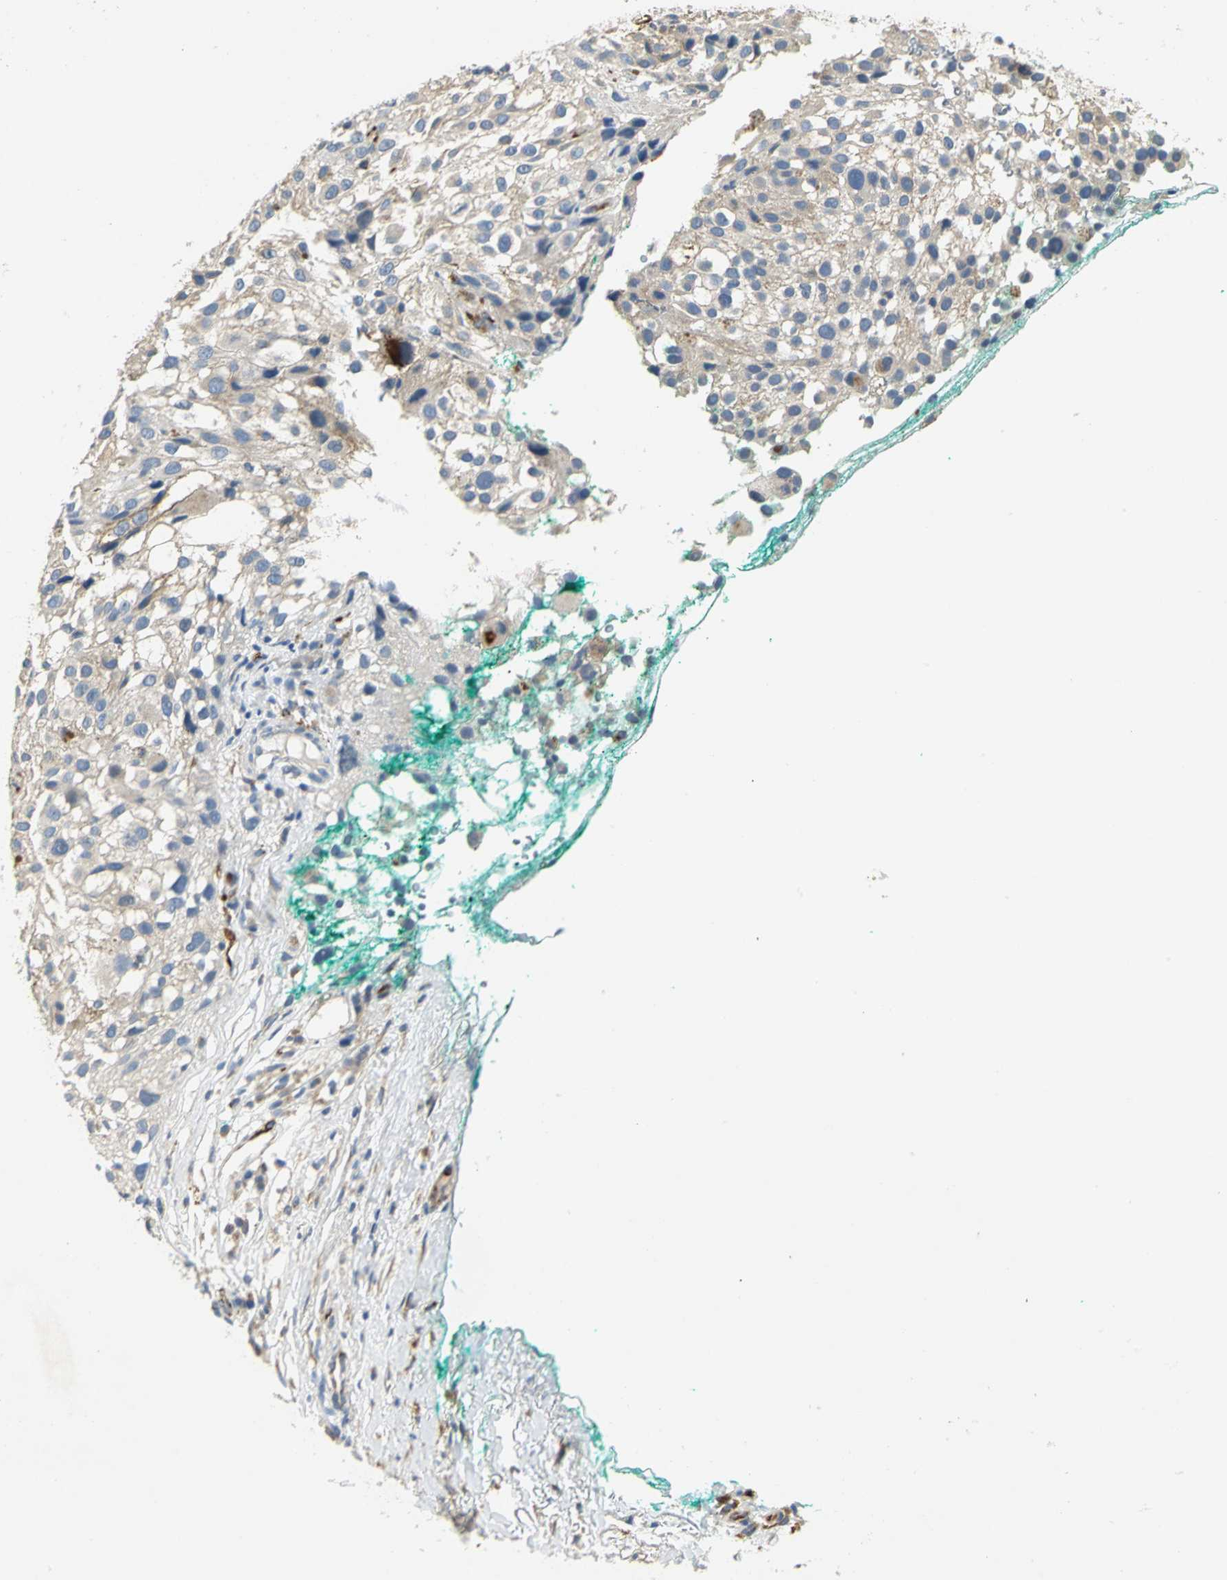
{"staining": {"intensity": "weak", "quantity": "25%-75%", "location": "cytoplasmic/membranous"}, "tissue": "melanoma", "cell_type": "Tumor cells", "image_type": "cancer", "snomed": [{"axis": "morphology", "description": "Necrosis, NOS"}, {"axis": "morphology", "description": "Malignant melanoma, NOS"}, {"axis": "topography", "description": "Skin"}], "caption": "Malignant melanoma stained for a protein (brown) displays weak cytoplasmic/membranous positive expression in approximately 25%-75% of tumor cells.", "gene": "B3GNT2", "patient": {"sex": "female", "age": 87}}